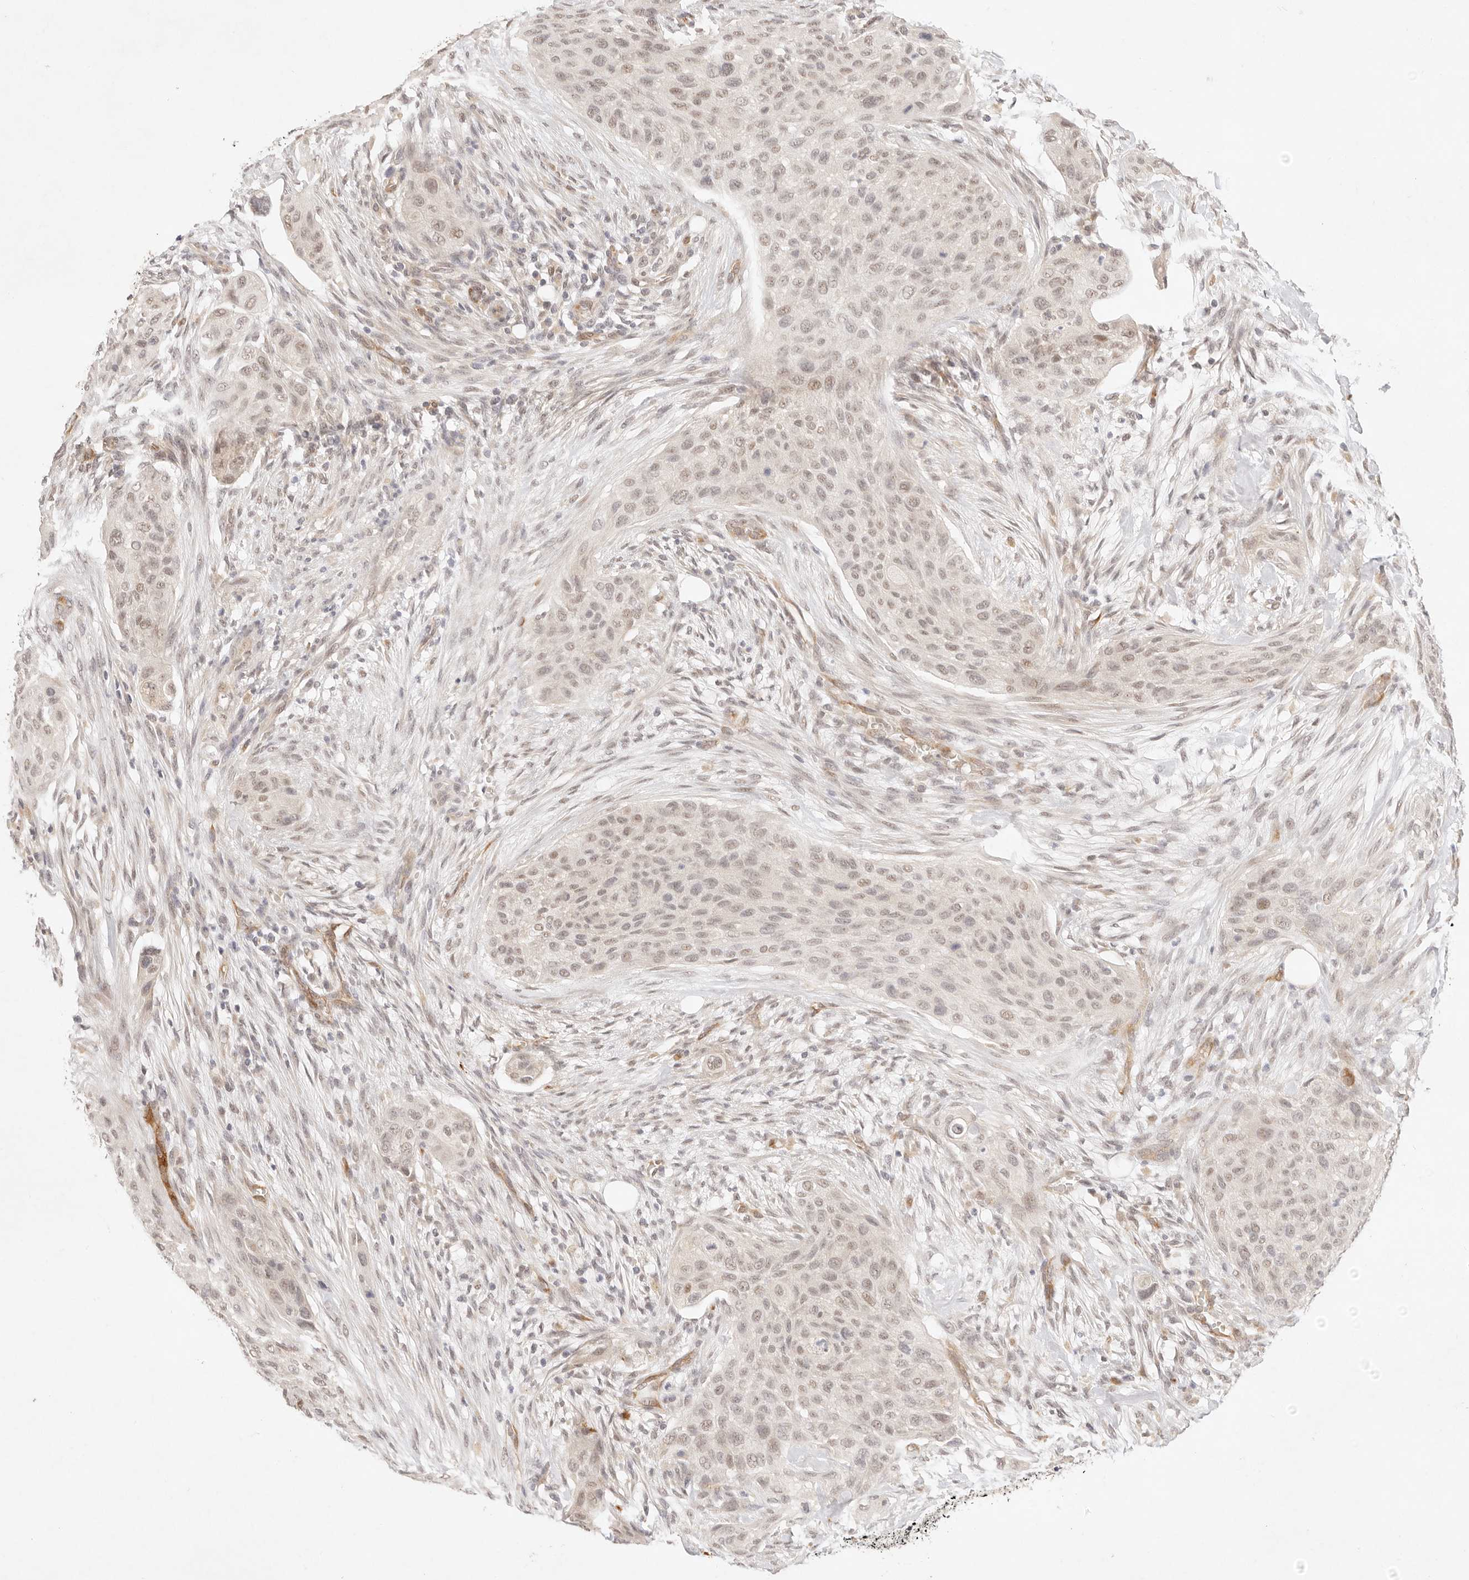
{"staining": {"intensity": "weak", "quantity": "25%-75%", "location": "nuclear"}, "tissue": "urothelial cancer", "cell_type": "Tumor cells", "image_type": "cancer", "snomed": [{"axis": "morphology", "description": "Urothelial carcinoma, High grade"}, {"axis": "topography", "description": "Urinary bladder"}], "caption": "High-grade urothelial carcinoma was stained to show a protein in brown. There is low levels of weak nuclear expression in about 25%-75% of tumor cells. The protein is shown in brown color, while the nuclei are stained blue.", "gene": "GPR156", "patient": {"sex": "male", "age": 35}}